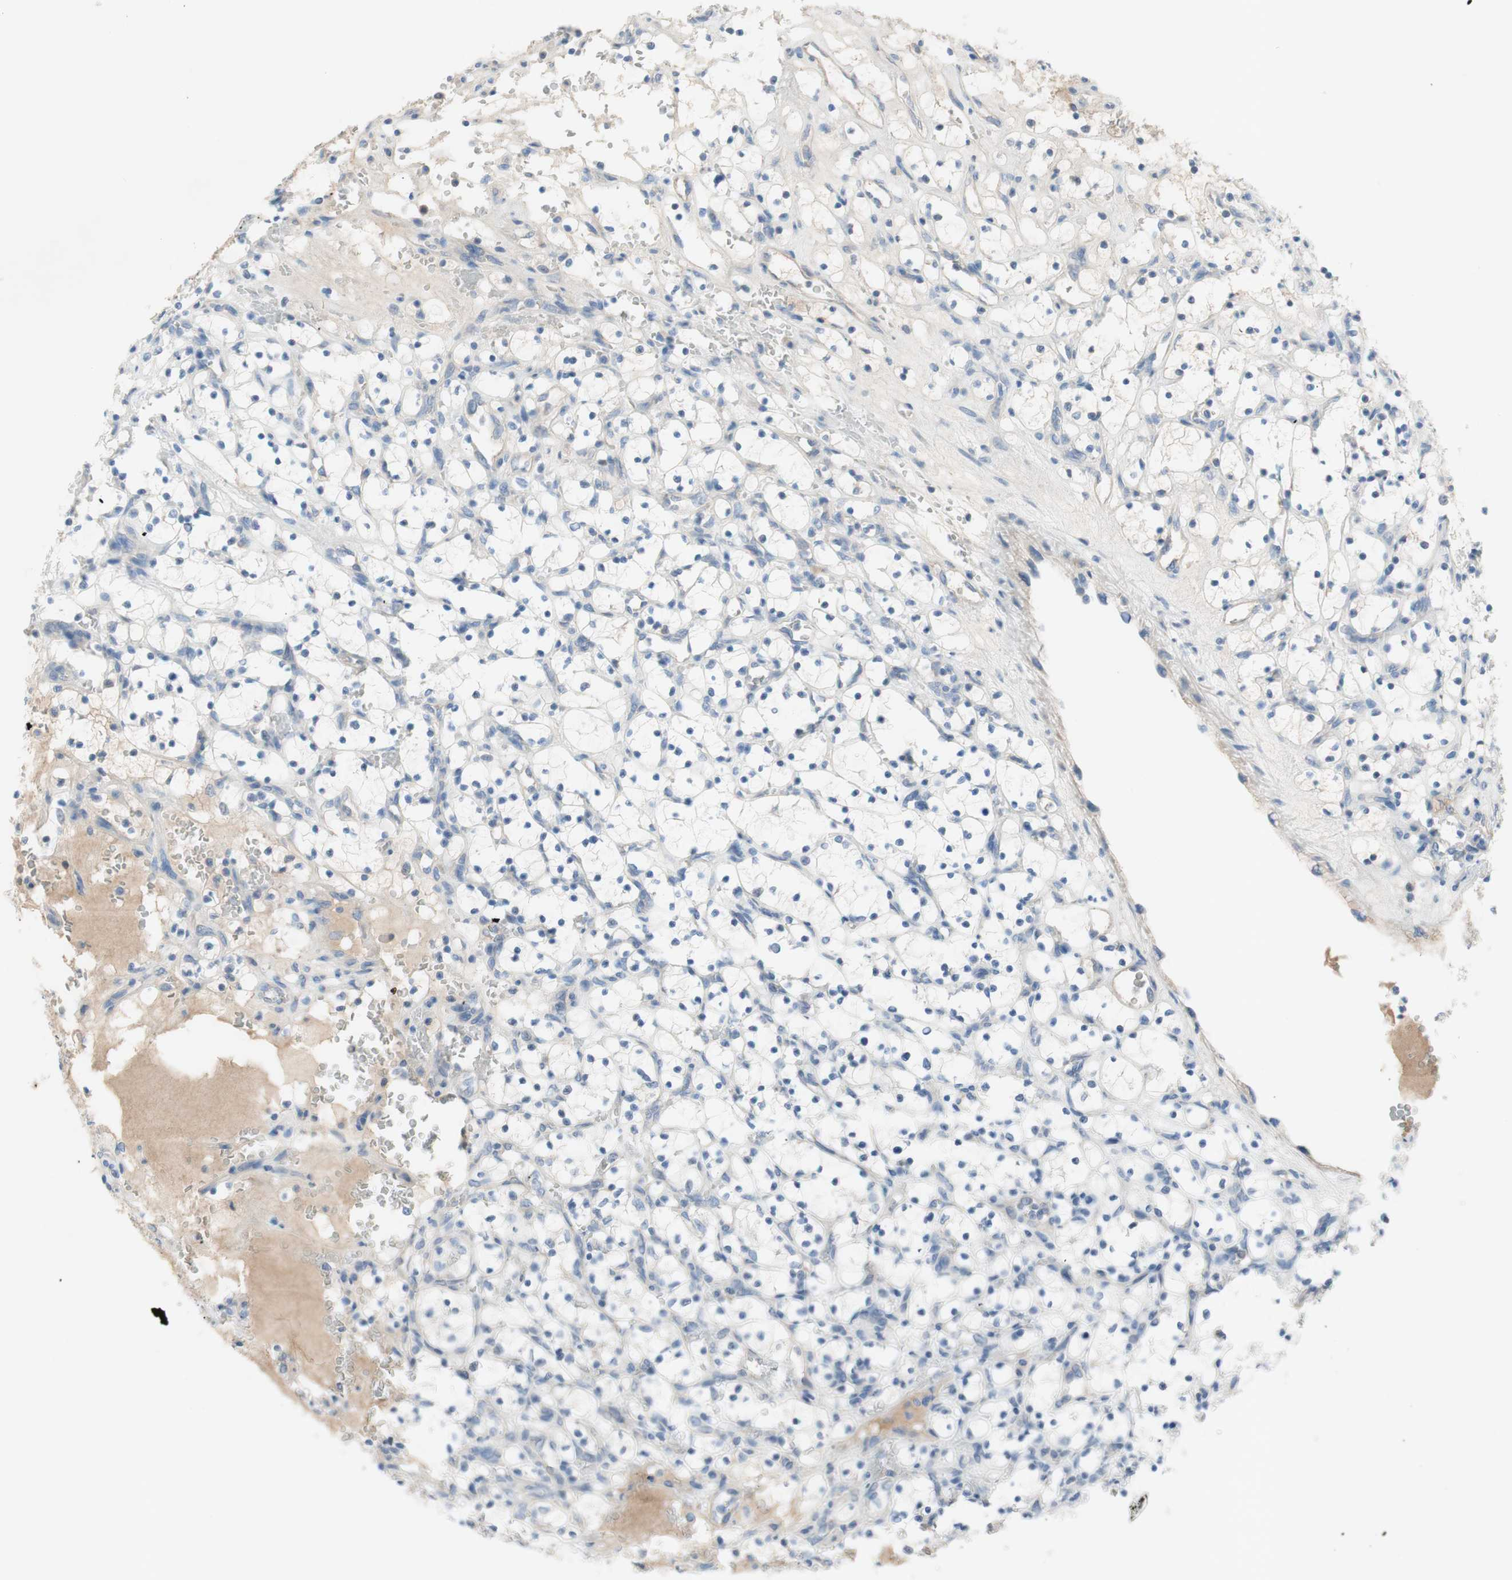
{"staining": {"intensity": "negative", "quantity": "none", "location": "none"}, "tissue": "renal cancer", "cell_type": "Tumor cells", "image_type": "cancer", "snomed": [{"axis": "morphology", "description": "Adenocarcinoma, NOS"}, {"axis": "topography", "description": "Kidney"}], "caption": "Photomicrograph shows no protein staining in tumor cells of renal cancer tissue.", "gene": "FDFT1", "patient": {"sex": "female", "age": 69}}